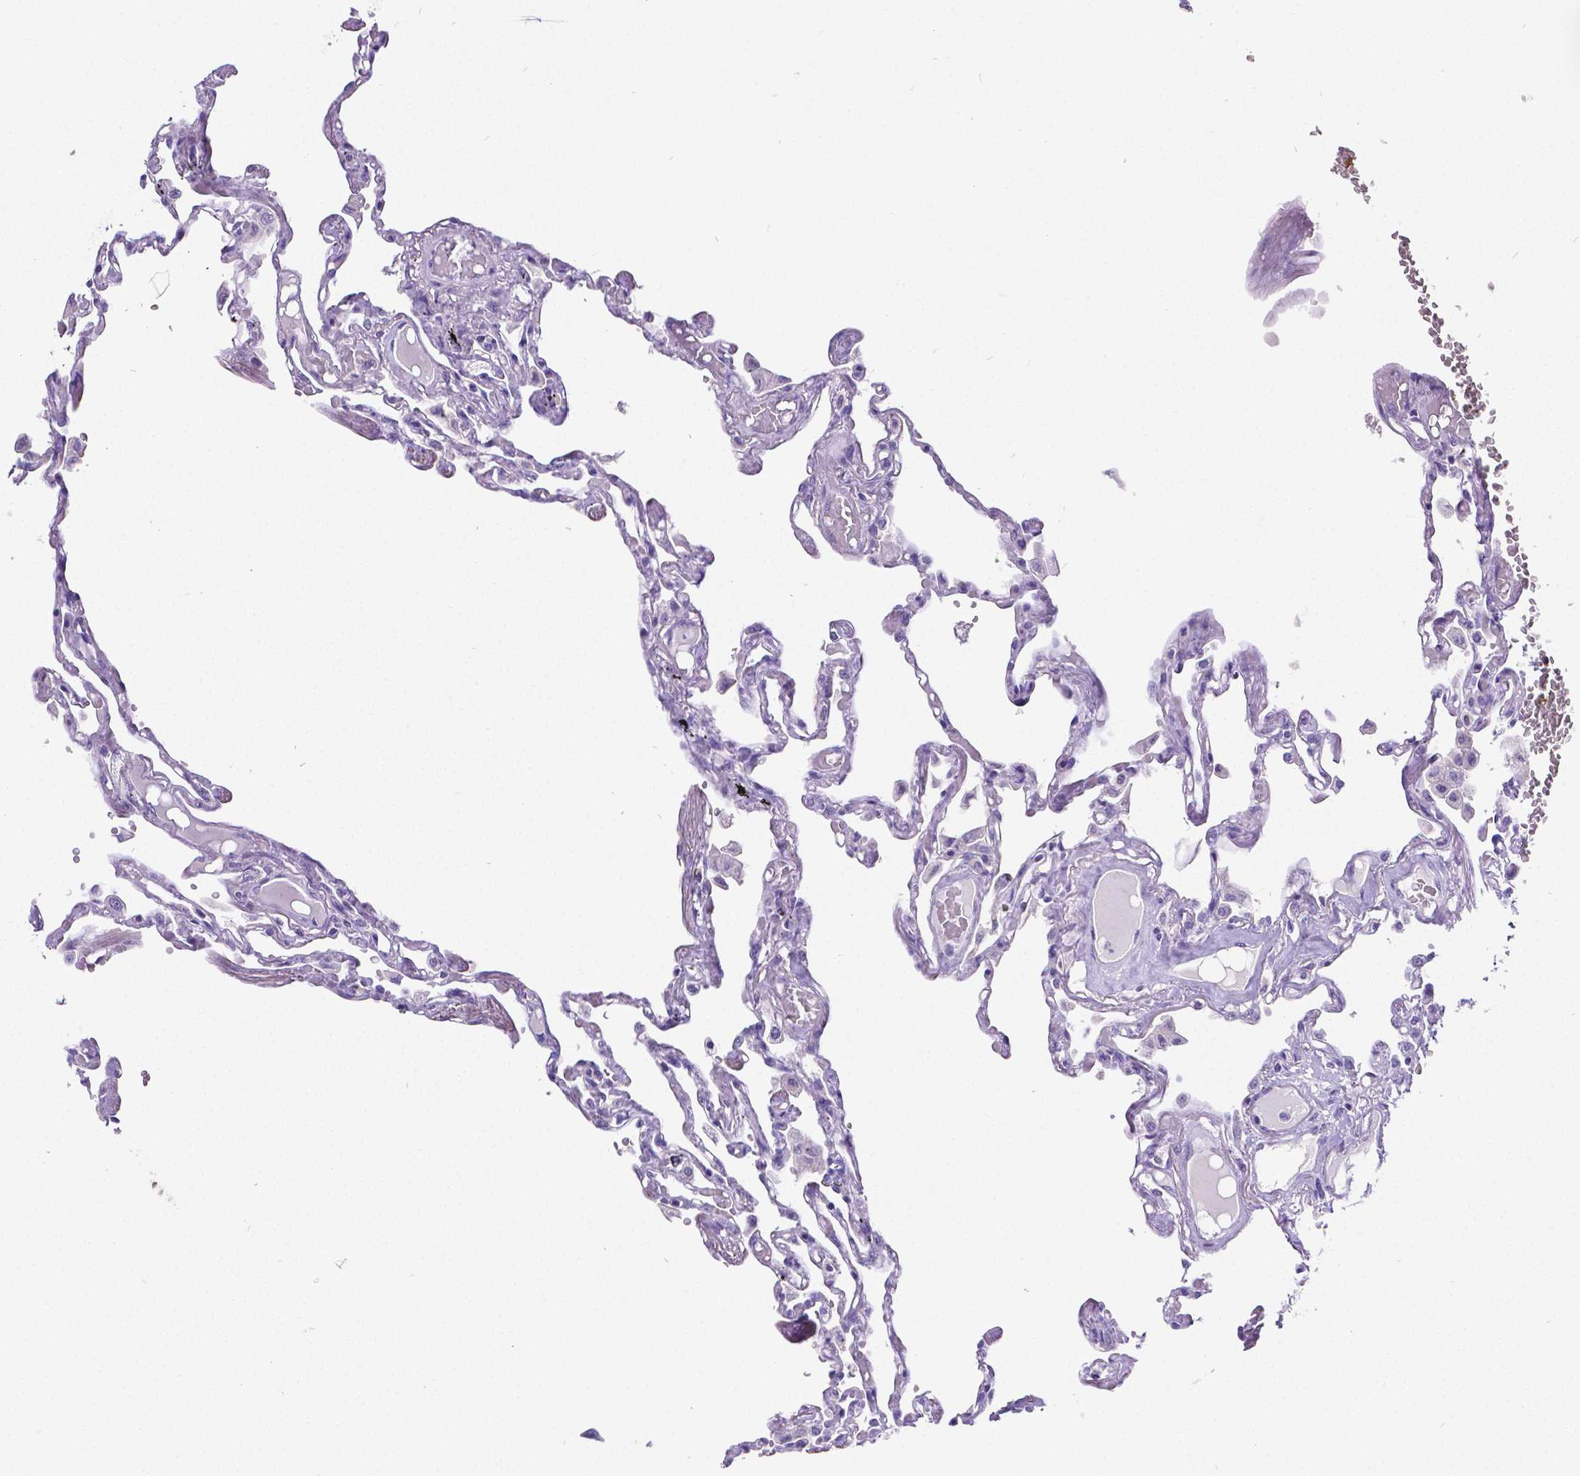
{"staining": {"intensity": "negative", "quantity": "none", "location": "none"}, "tissue": "lung", "cell_type": "Alveolar cells", "image_type": "normal", "snomed": [{"axis": "morphology", "description": "Normal tissue, NOS"}, {"axis": "morphology", "description": "Adenocarcinoma, NOS"}, {"axis": "topography", "description": "Cartilage tissue"}, {"axis": "topography", "description": "Lung"}], "caption": "Protein analysis of normal lung exhibits no significant positivity in alveolar cells. (DAB IHC with hematoxylin counter stain).", "gene": "SATB2", "patient": {"sex": "female", "age": 67}}